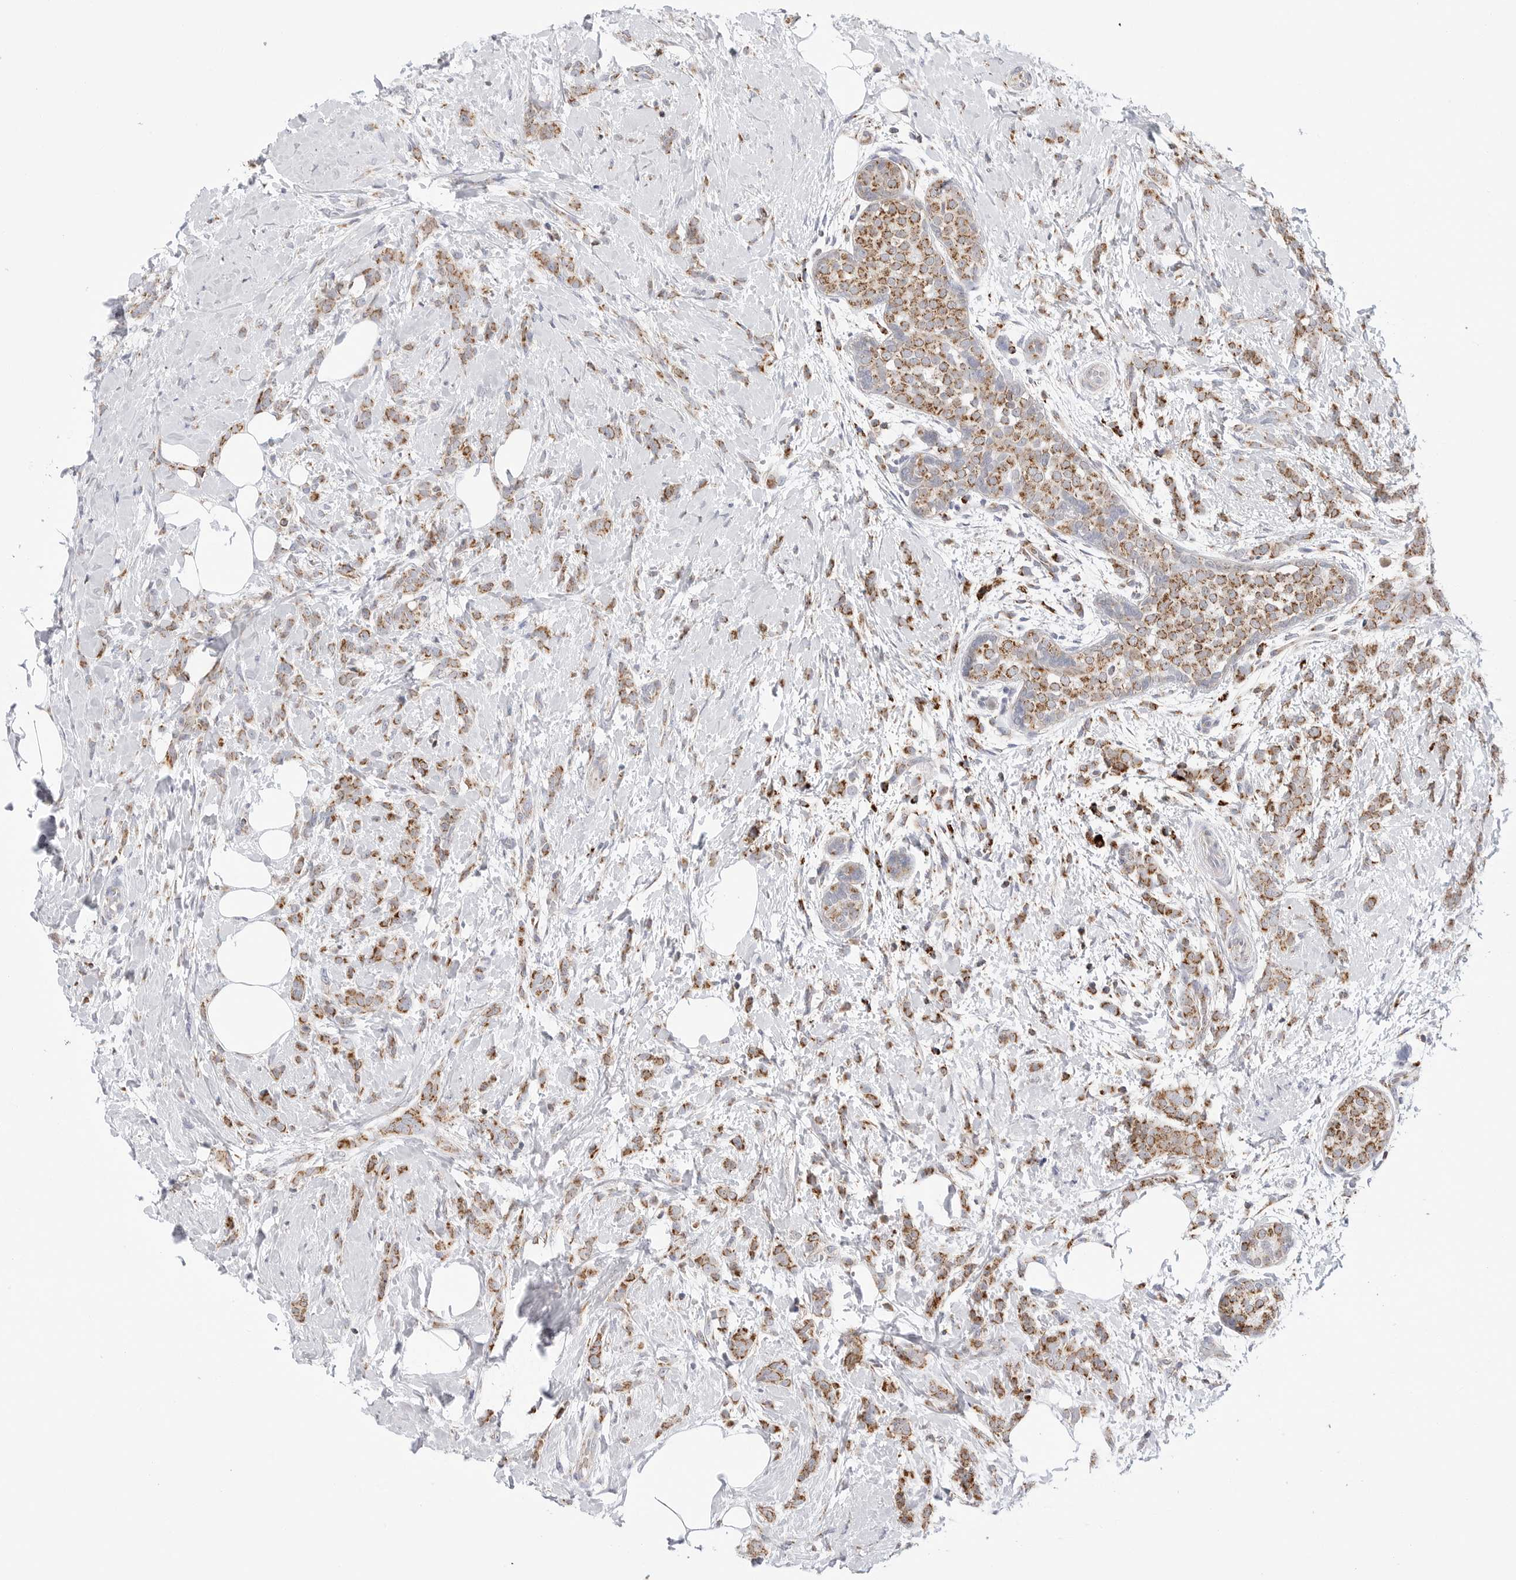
{"staining": {"intensity": "moderate", "quantity": ">75%", "location": "cytoplasmic/membranous"}, "tissue": "breast cancer", "cell_type": "Tumor cells", "image_type": "cancer", "snomed": [{"axis": "morphology", "description": "Lobular carcinoma, in situ"}, {"axis": "morphology", "description": "Lobular carcinoma"}, {"axis": "topography", "description": "Breast"}], "caption": "Tumor cells show medium levels of moderate cytoplasmic/membranous expression in about >75% of cells in lobular carcinoma in situ (breast).", "gene": "ATP5IF1", "patient": {"sex": "female", "age": 41}}